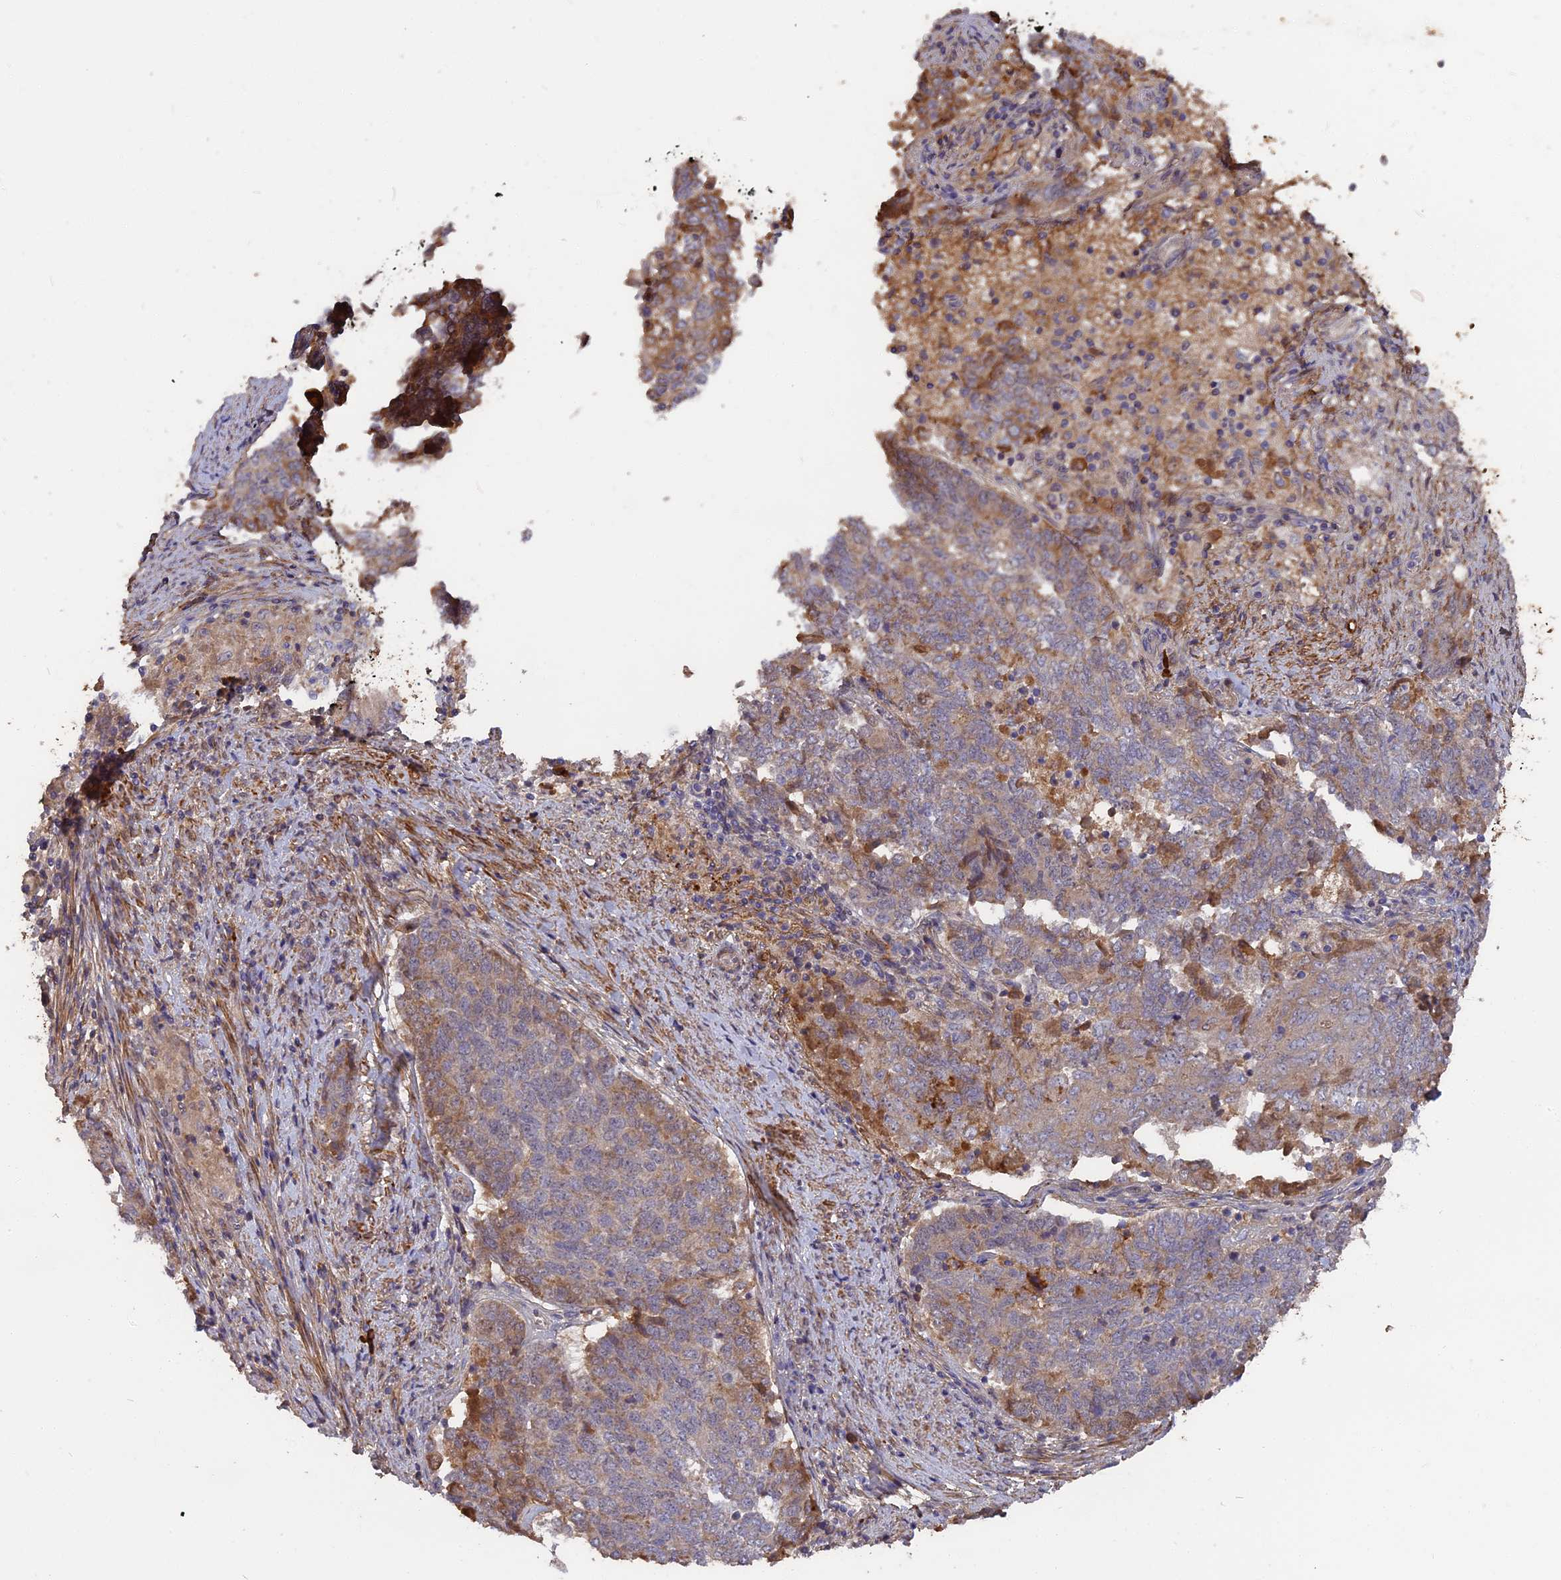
{"staining": {"intensity": "moderate", "quantity": "<25%", "location": "cytoplasmic/membranous"}, "tissue": "endometrial cancer", "cell_type": "Tumor cells", "image_type": "cancer", "snomed": [{"axis": "morphology", "description": "Adenocarcinoma, NOS"}, {"axis": "topography", "description": "Endometrium"}], "caption": "This micrograph exhibits endometrial adenocarcinoma stained with immunohistochemistry (IHC) to label a protein in brown. The cytoplasmic/membranous of tumor cells show moderate positivity for the protein. Nuclei are counter-stained blue.", "gene": "ERMAP", "patient": {"sex": "female", "age": 80}}